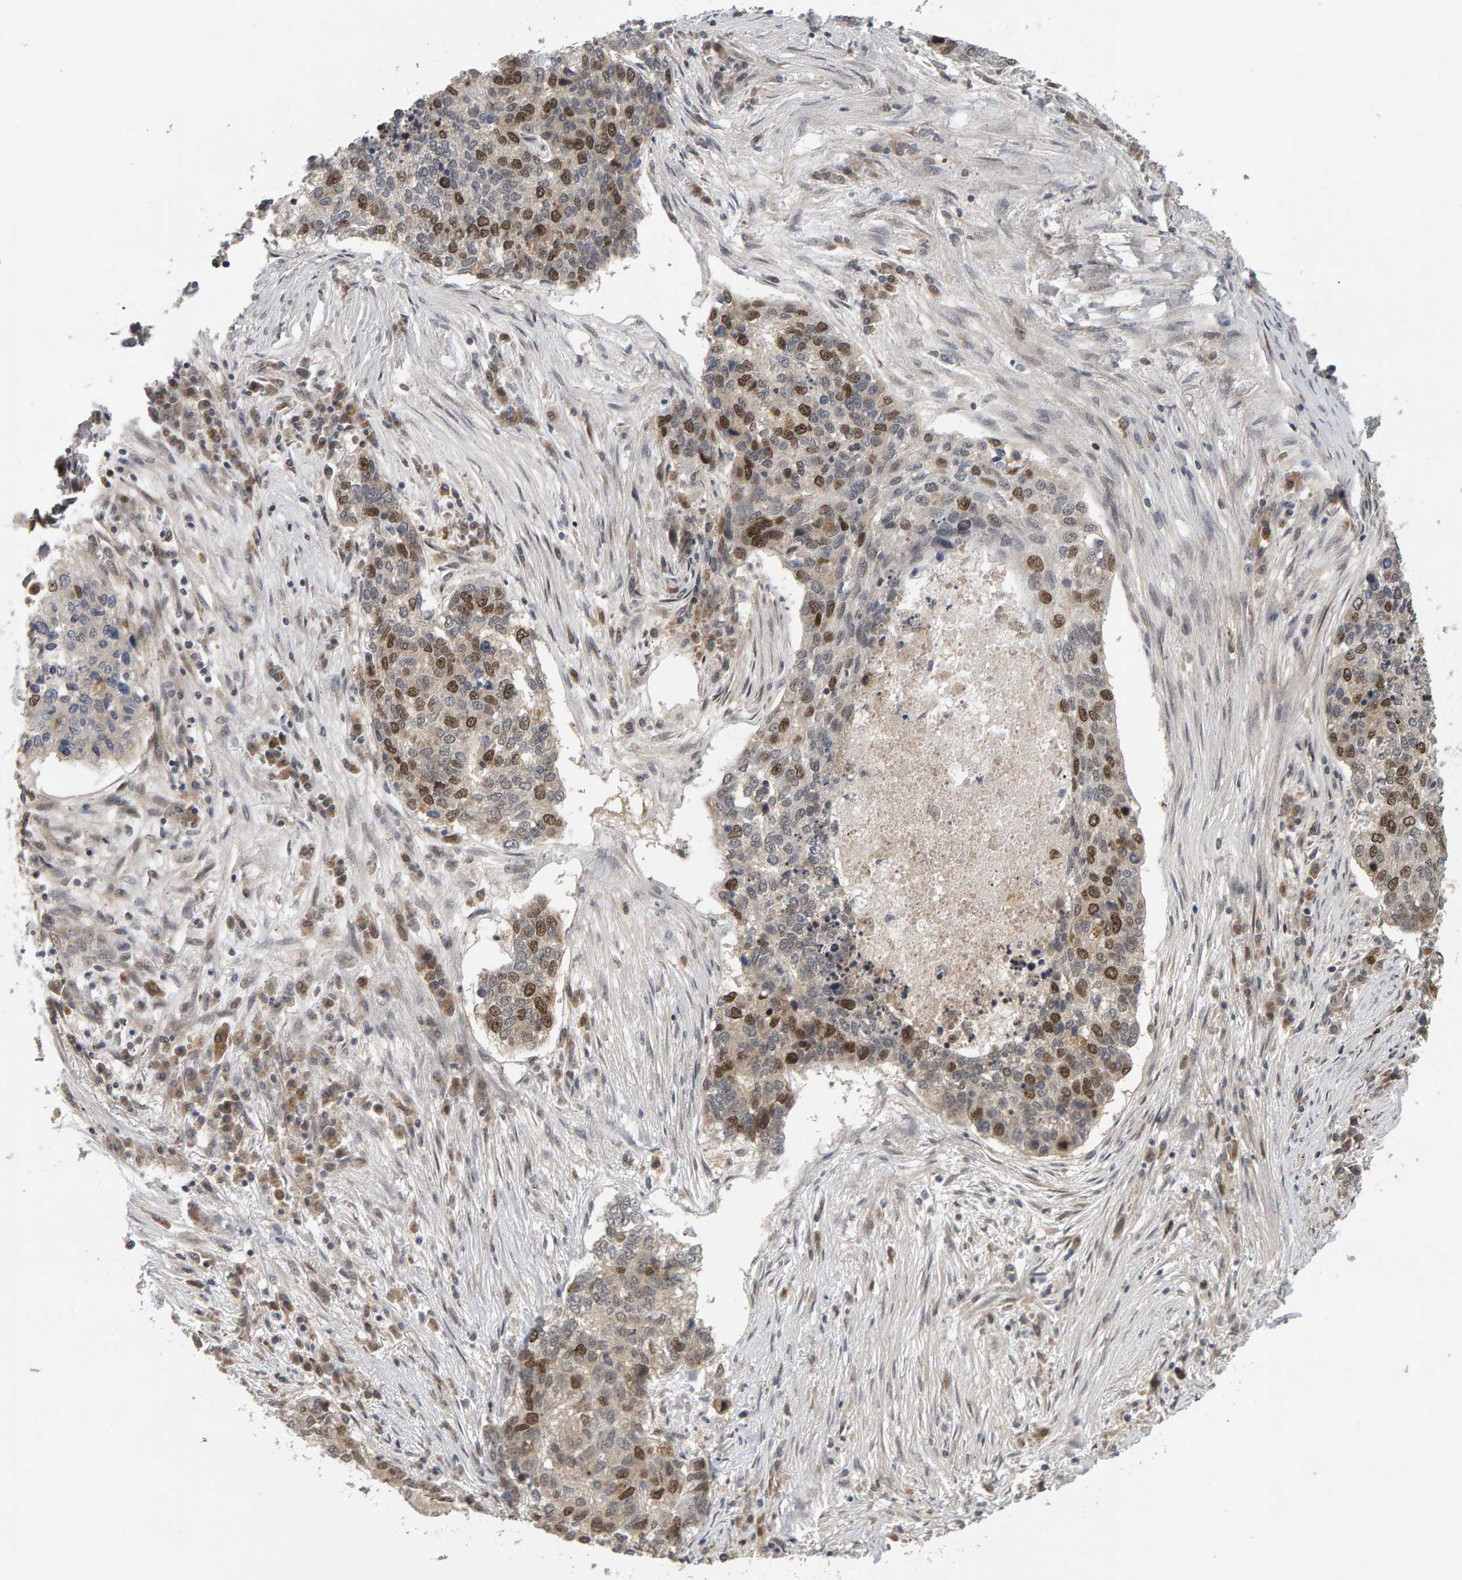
{"staining": {"intensity": "strong", "quantity": "25%-75%", "location": "nuclear"}, "tissue": "lung cancer", "cell_type": "Tumor cells", "image_type": "cancer", "snomed": [{"axis": "morphology", "description": "Squamous cell carcinoma, NOS"}, {"axis": "topography", "description": "Lung"}], "caption": "Strong nuclear protein positivity is seen in approximately 25%-75% of tumor cells in lung cancer. (Brightfield microscopy of DAB IHC at high magnification).", "gene": "CDCA5", "patient": {"sex": "female", "age": 63}}